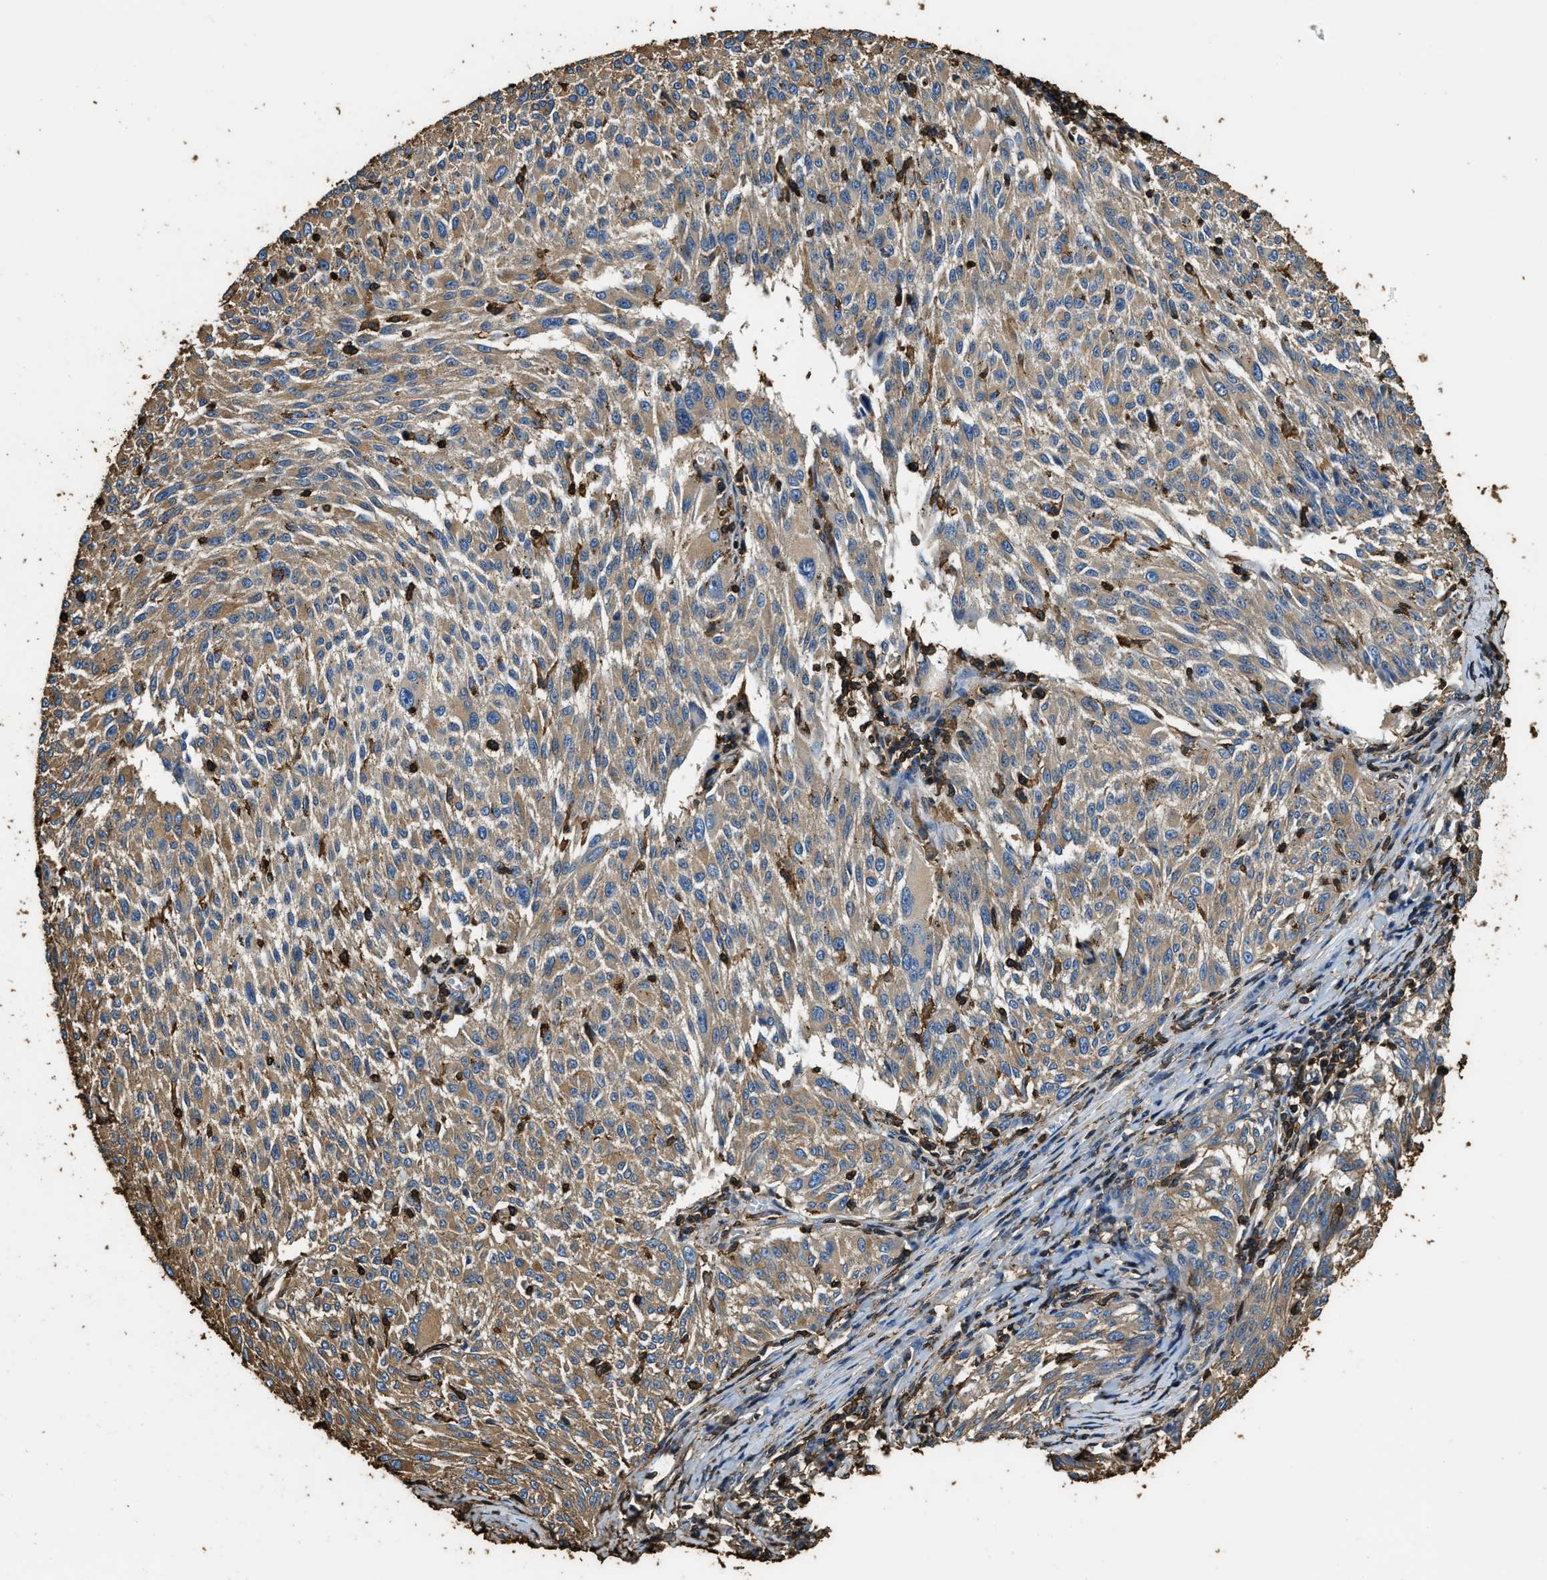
{"staining": {"intensity": "moderate", "quantity": ">75%", "location": "cytoplasmic/membranous"}, "tissue": "melanoma", "cell_type": "Tumor cells", "image_type": "cancer", "snomed": [{"axis": "morphology", "description": "Malignant melanoma, NOS"}, {"axis": "topography", "description": "Skin"}], "caption": "Immunohistochemistry staining of melanoma, which shows medium levels of moderate cytoplasmic/membranous positivity in about >75% of tumor cells indicating moderate cytoplasmic/membranous protein staining. The staining was performed using DAB (3,3'-diaminobenzidine) (brown) for protein detection and nuclei were counterstained in hematoxylin (blue).", "gene": "ACCS", "patient": {"sex": "female", "age": 72}}